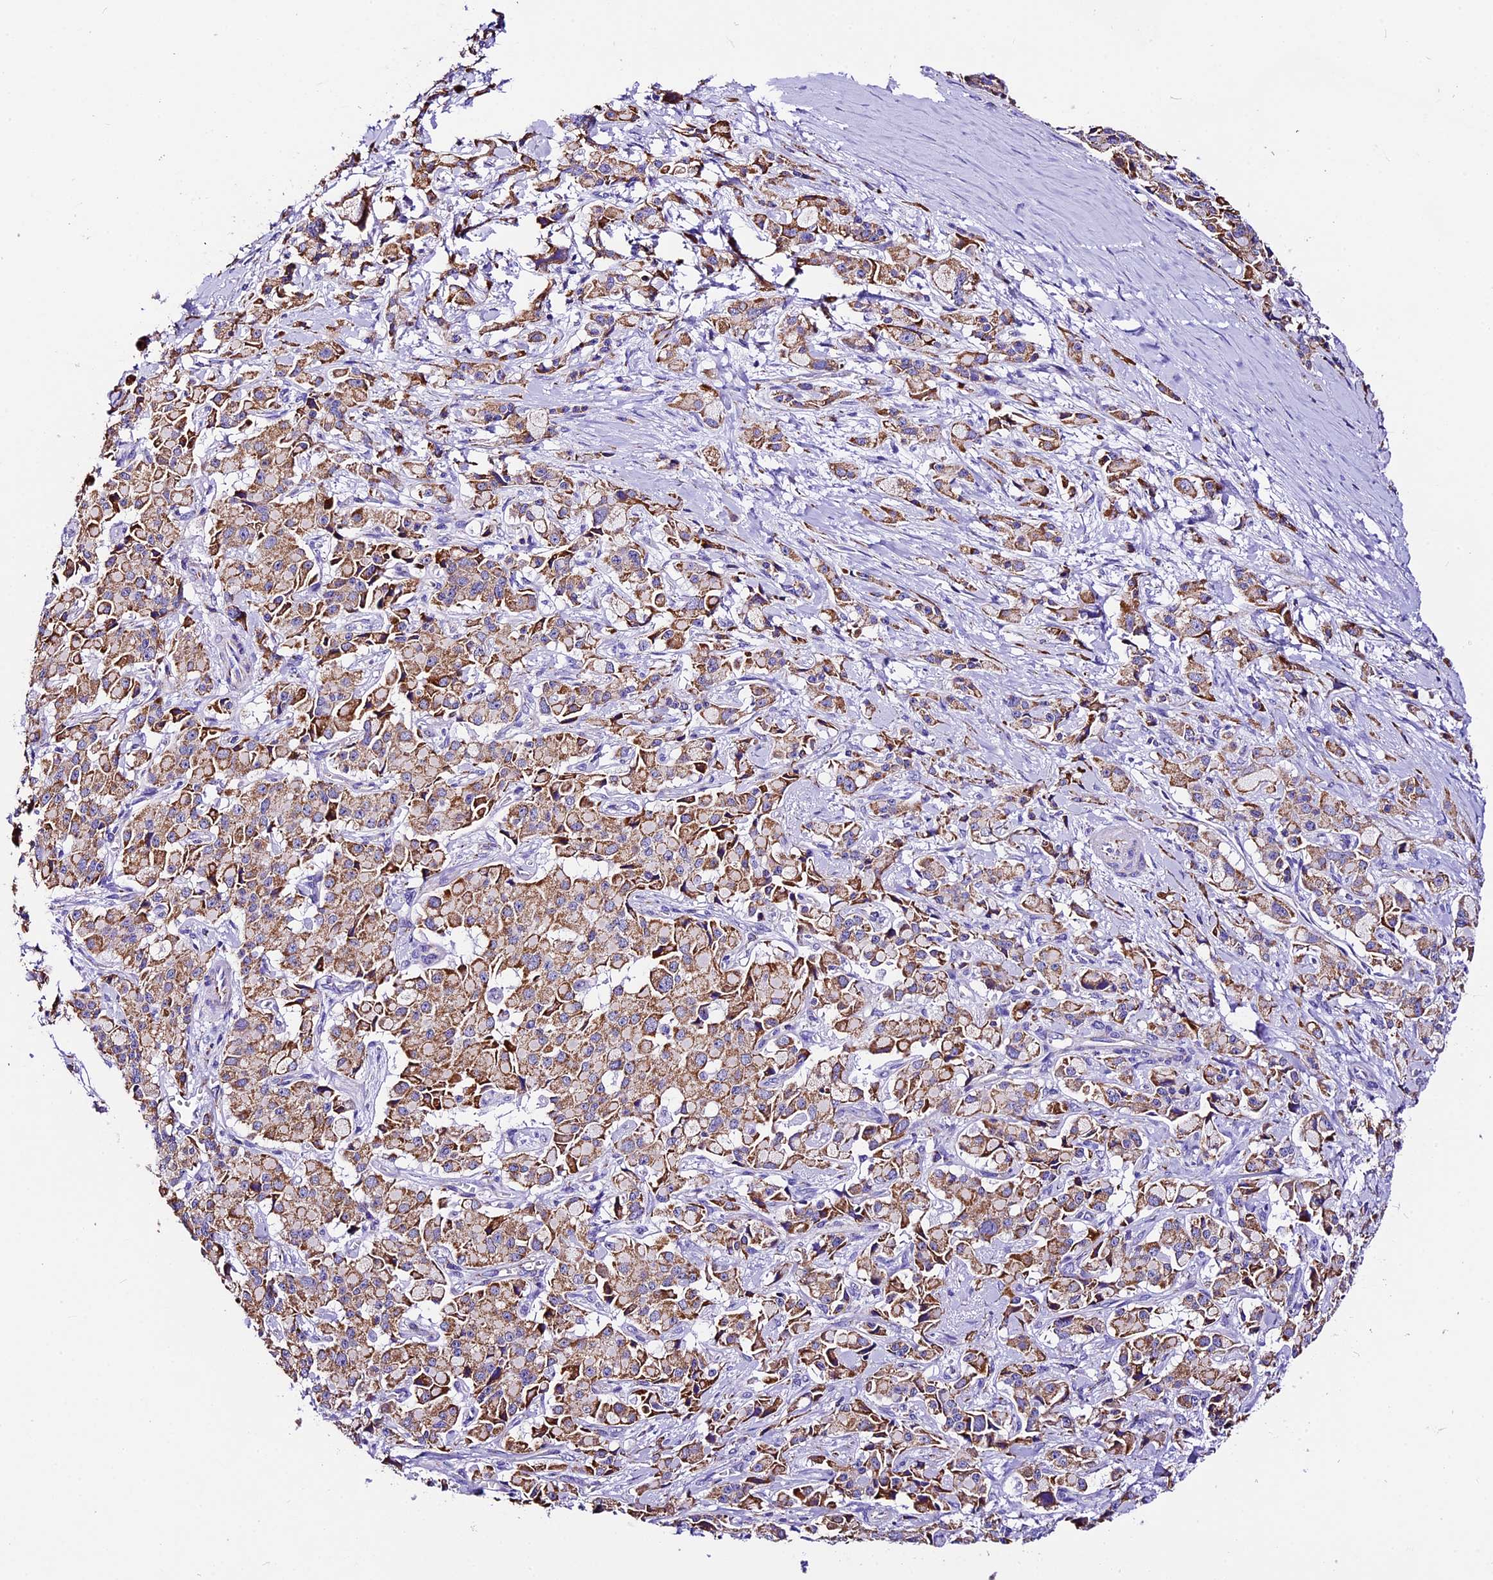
{"staining": {"intensity": "moderate", "quantity": ">75%", "location": "cytoplasmic/membranous"}, "tissue": "pancreatic cancer", "cell_type": "Tumor cells", "image_type": "cancer", "snomed": [{"axis": "morphology", "description": "Adenocarcinoma, NOS"}, {"axis": "topography", "description": "Pancreas"}], "caption": "Protein expression analysis of human adenocarcinoma (pancreatic) reveals moderate cytoplasmic/membranous positivity in about >75% of tumor cells.", "gene": "DCAF5", "patient": {"sex": "male", "age": 65}}